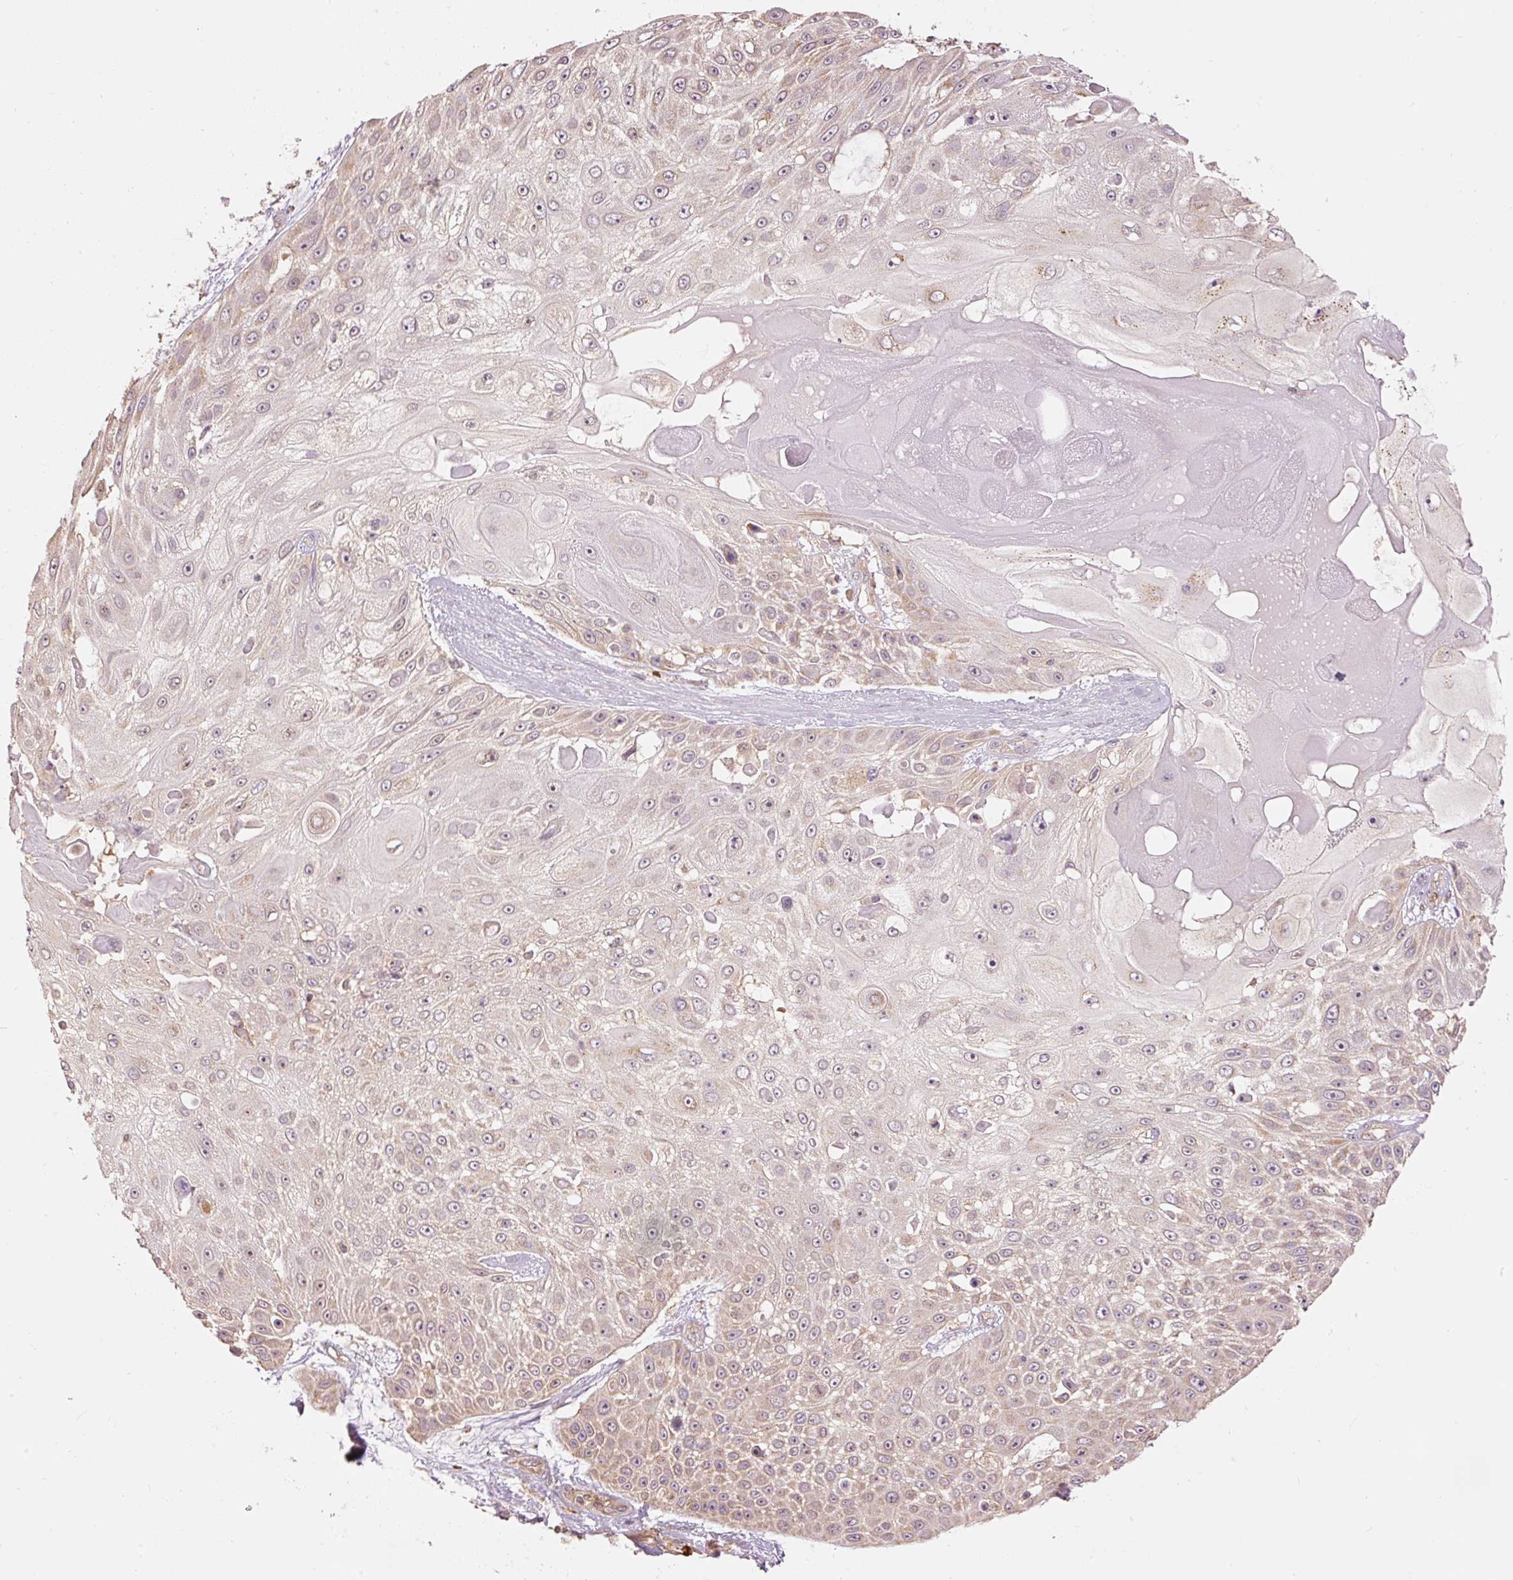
{"staining": {"intensity": "moderate", "quantity": "<25%", "location": "cytoplasmic/membranous"}, "tissue": "skin cancer", "cell_type": "Tumor cells", "image_type": "cancer", "snomed": [{"axis": "morphology", "description": "Squamous cell carcinoma, NOS"}, {"axis": "topography", "description": "Skin"}], "caption": "Tumor cells show low levels of moderate cytoplasmic/membranous expression in approximately <25% of cells in human skin cancer. The protein is stained brown, and the nuclei are stained in blue (DAB (3,3'-diaminobenzidine) IHC with brightfield microscopy, high magnification).", "gene": "ADCY4", "patient": {"sex": "female", "age": 86}}